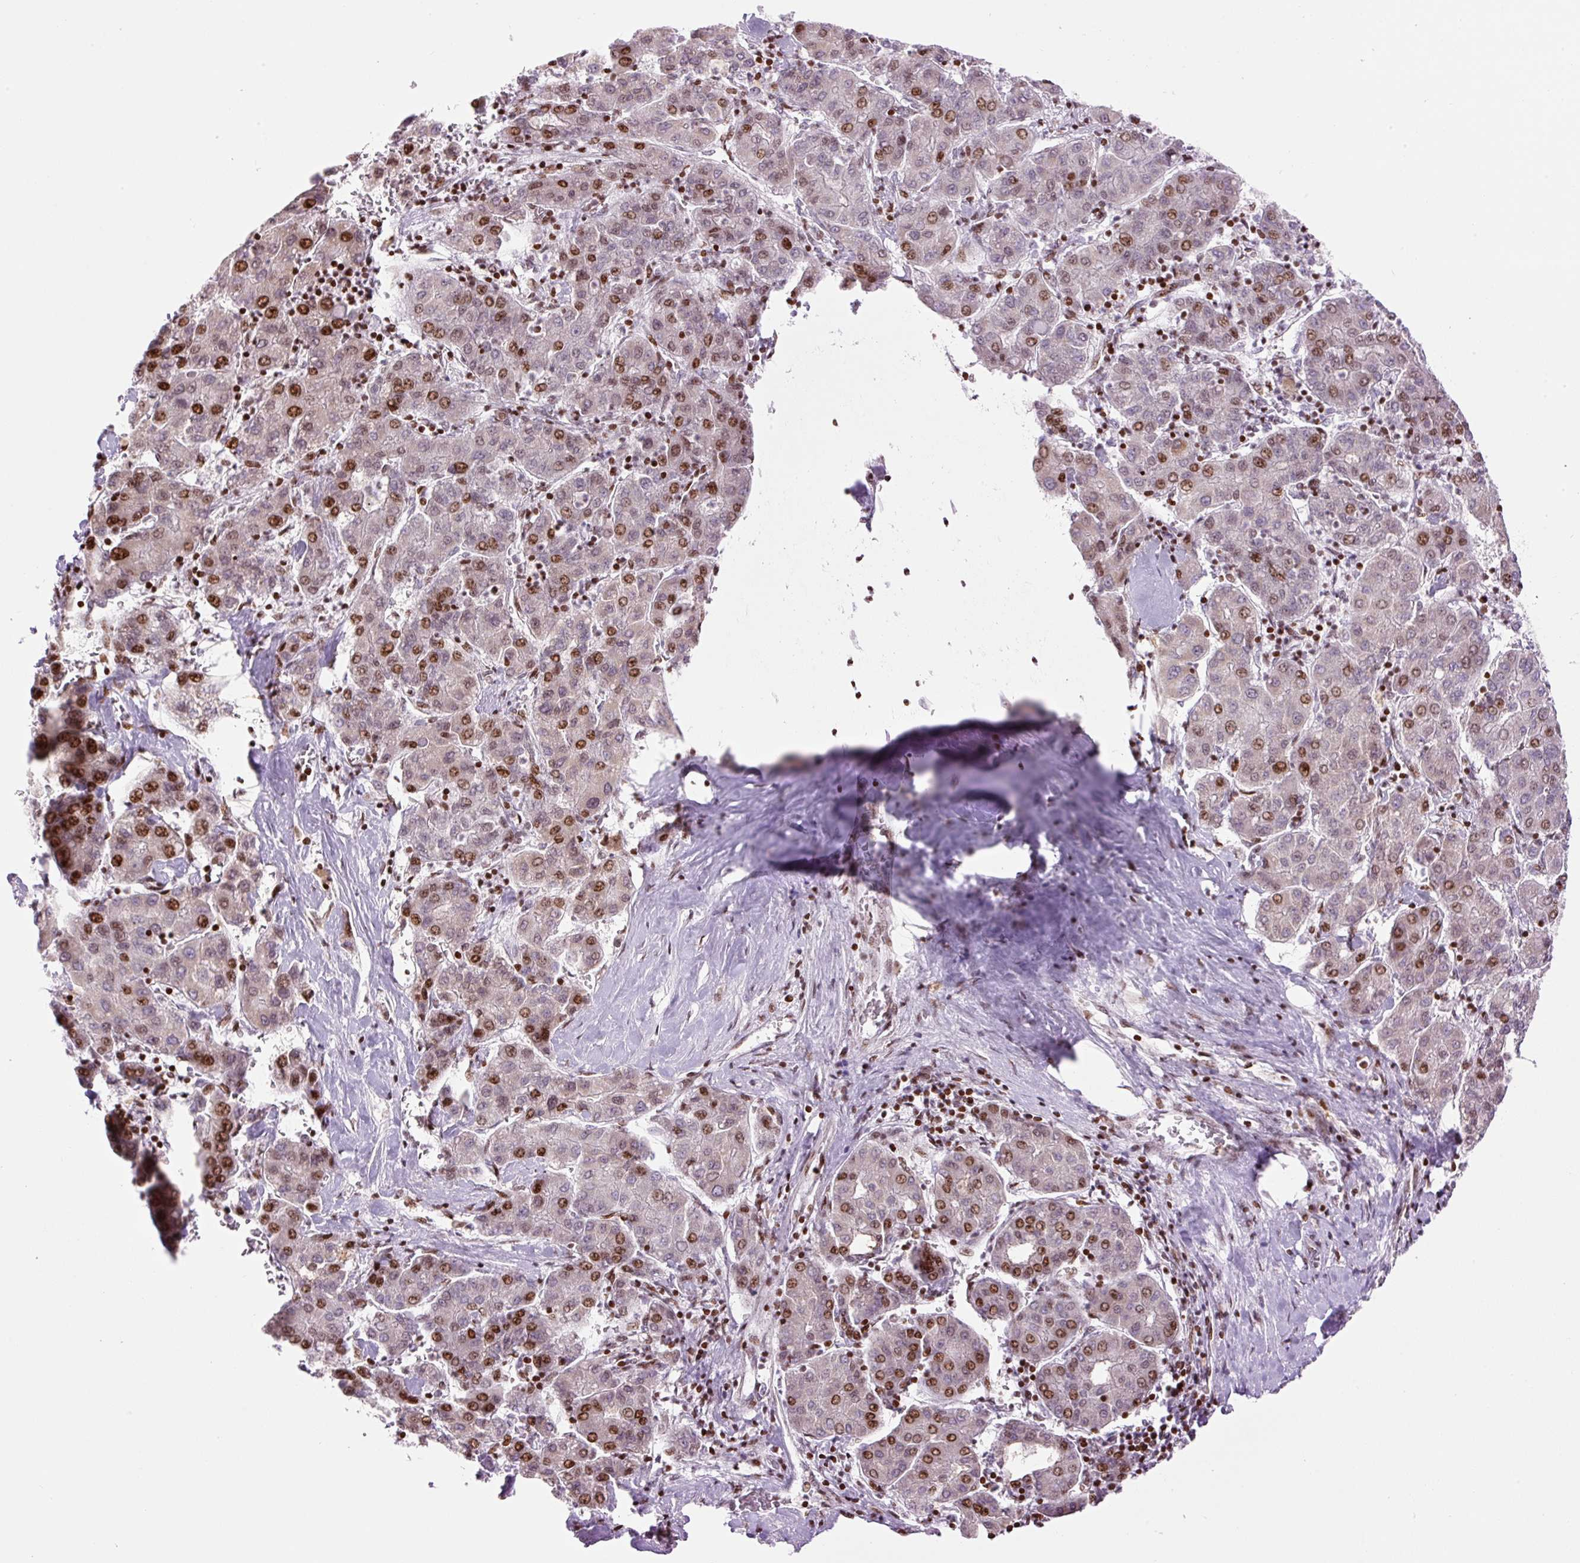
{"staining": {"intensity": "moderate", "quantity": "25%-75%", "location": "nuclear"}, "tissue": "liver cancer", "cell_type": "Tumor cells", "image_type": "cancer", "snomed": [{"axis": "morphology", "description": "Carcinoma, Hepatocellular, NOS"}, {"axis": "topography", "description": "Liver"}], "caption": "Immunohistochemistry of human liver cancer displays medium levels of moderate nuclear expression in approximately 25%-75% of tumor cells.", "gene": "TMEM177", "patient": {"sex": "male", "age": 65}}